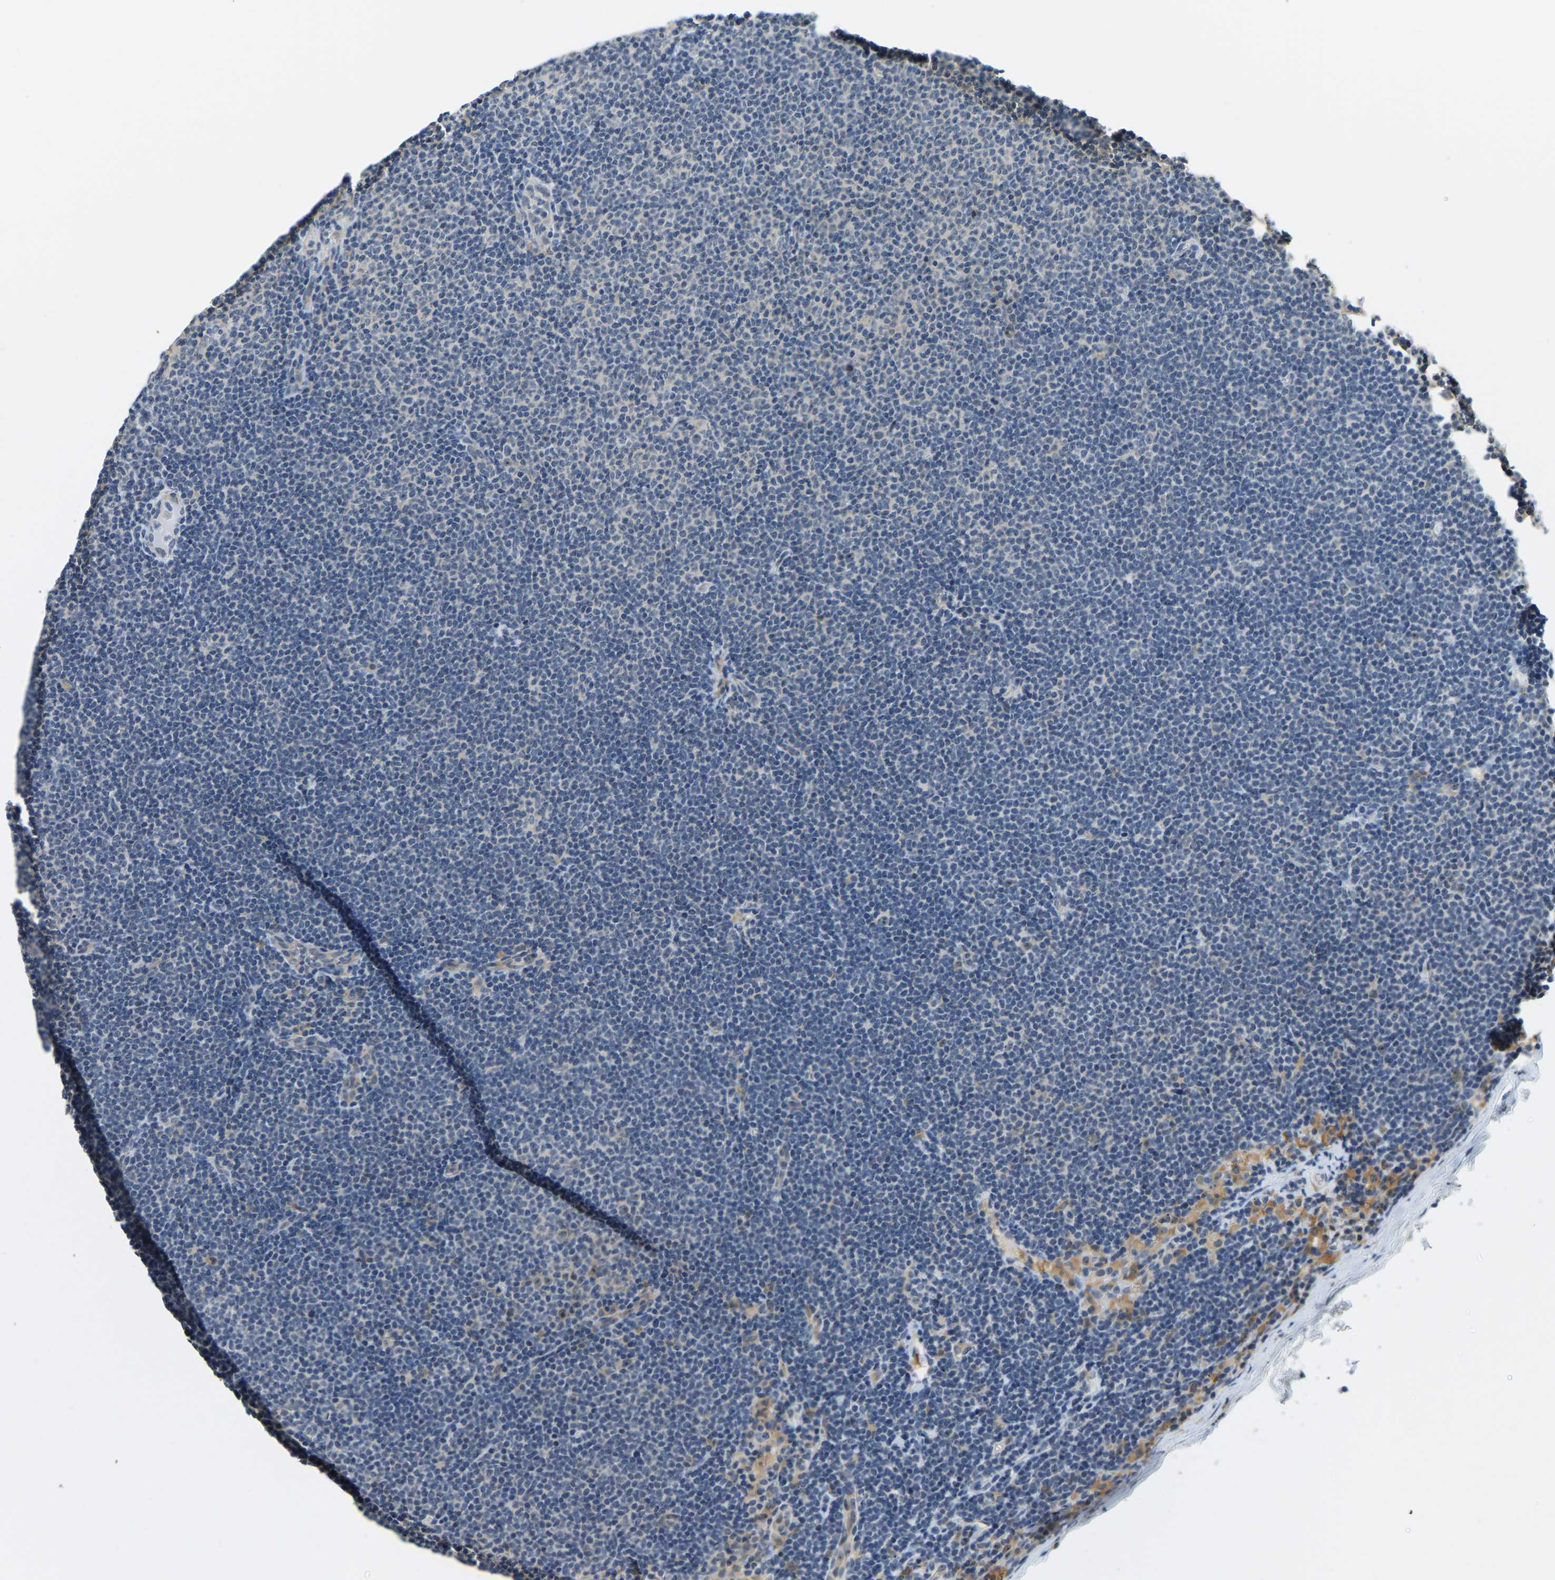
{"staining": {"intensity": "negative", "quantity": "none", "location": "none"}, "tissue": "lymphoma", "cell_type": "Tumor cells", "image_type": "cancer", "snomed": [{"axis": "morphology", "description": "Malignant lymphoma, non-Hodgkin's type, Low grade"}, {"axis": "topography", "description": "Lymph node"}], "caption": "A photomicrograph of human low-grade malignant lymphoma, non-Hodgkin's type is negative for staining in tumor cells.", "gene": "RRP1", "patient": {"sex": "female", "age": 53}}